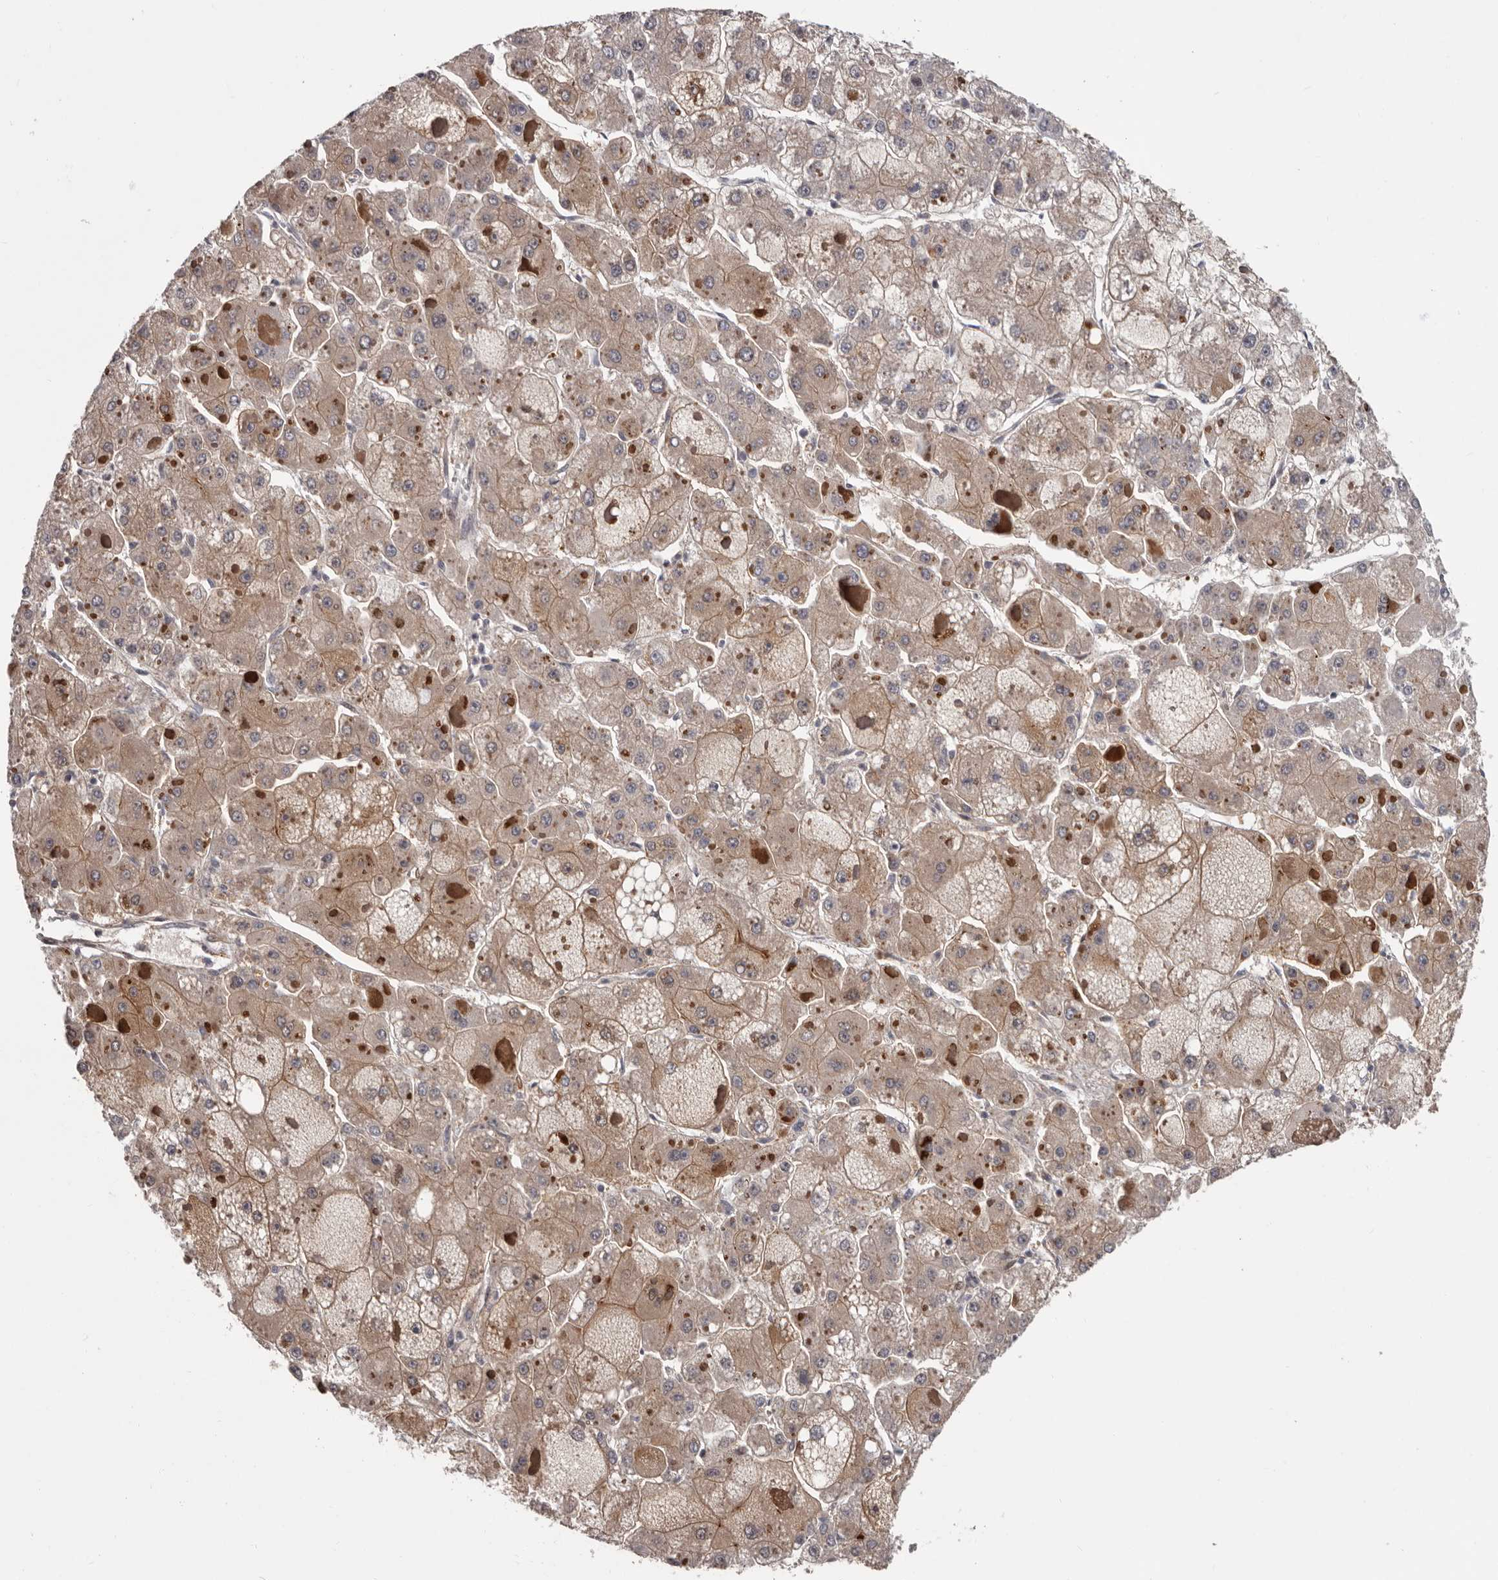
{"staining": {"intensity": "strong", "quantity": "<25%", "location": "cytoplasmic/membranous"}, "tissue": "liver cancer", "cell_type": "Tumor cells", "image_type": "cancer", "snomed": [{"axis": "morphology", "description": "Carcinoma, Hepatocellular, NOS"}, {"axis": "topography", "description": "Liver"}], "caption": "An immunohistochemistry (IHC) histopathology image of neoplastic tissue is shown. Protein staining in brown labels strong cytoplasmic/membranous positivity in liver hepatocellular carcinoma within tumor cells.", "gene": "FGFR4", "patient": {"sex": "female", "age": 73}}